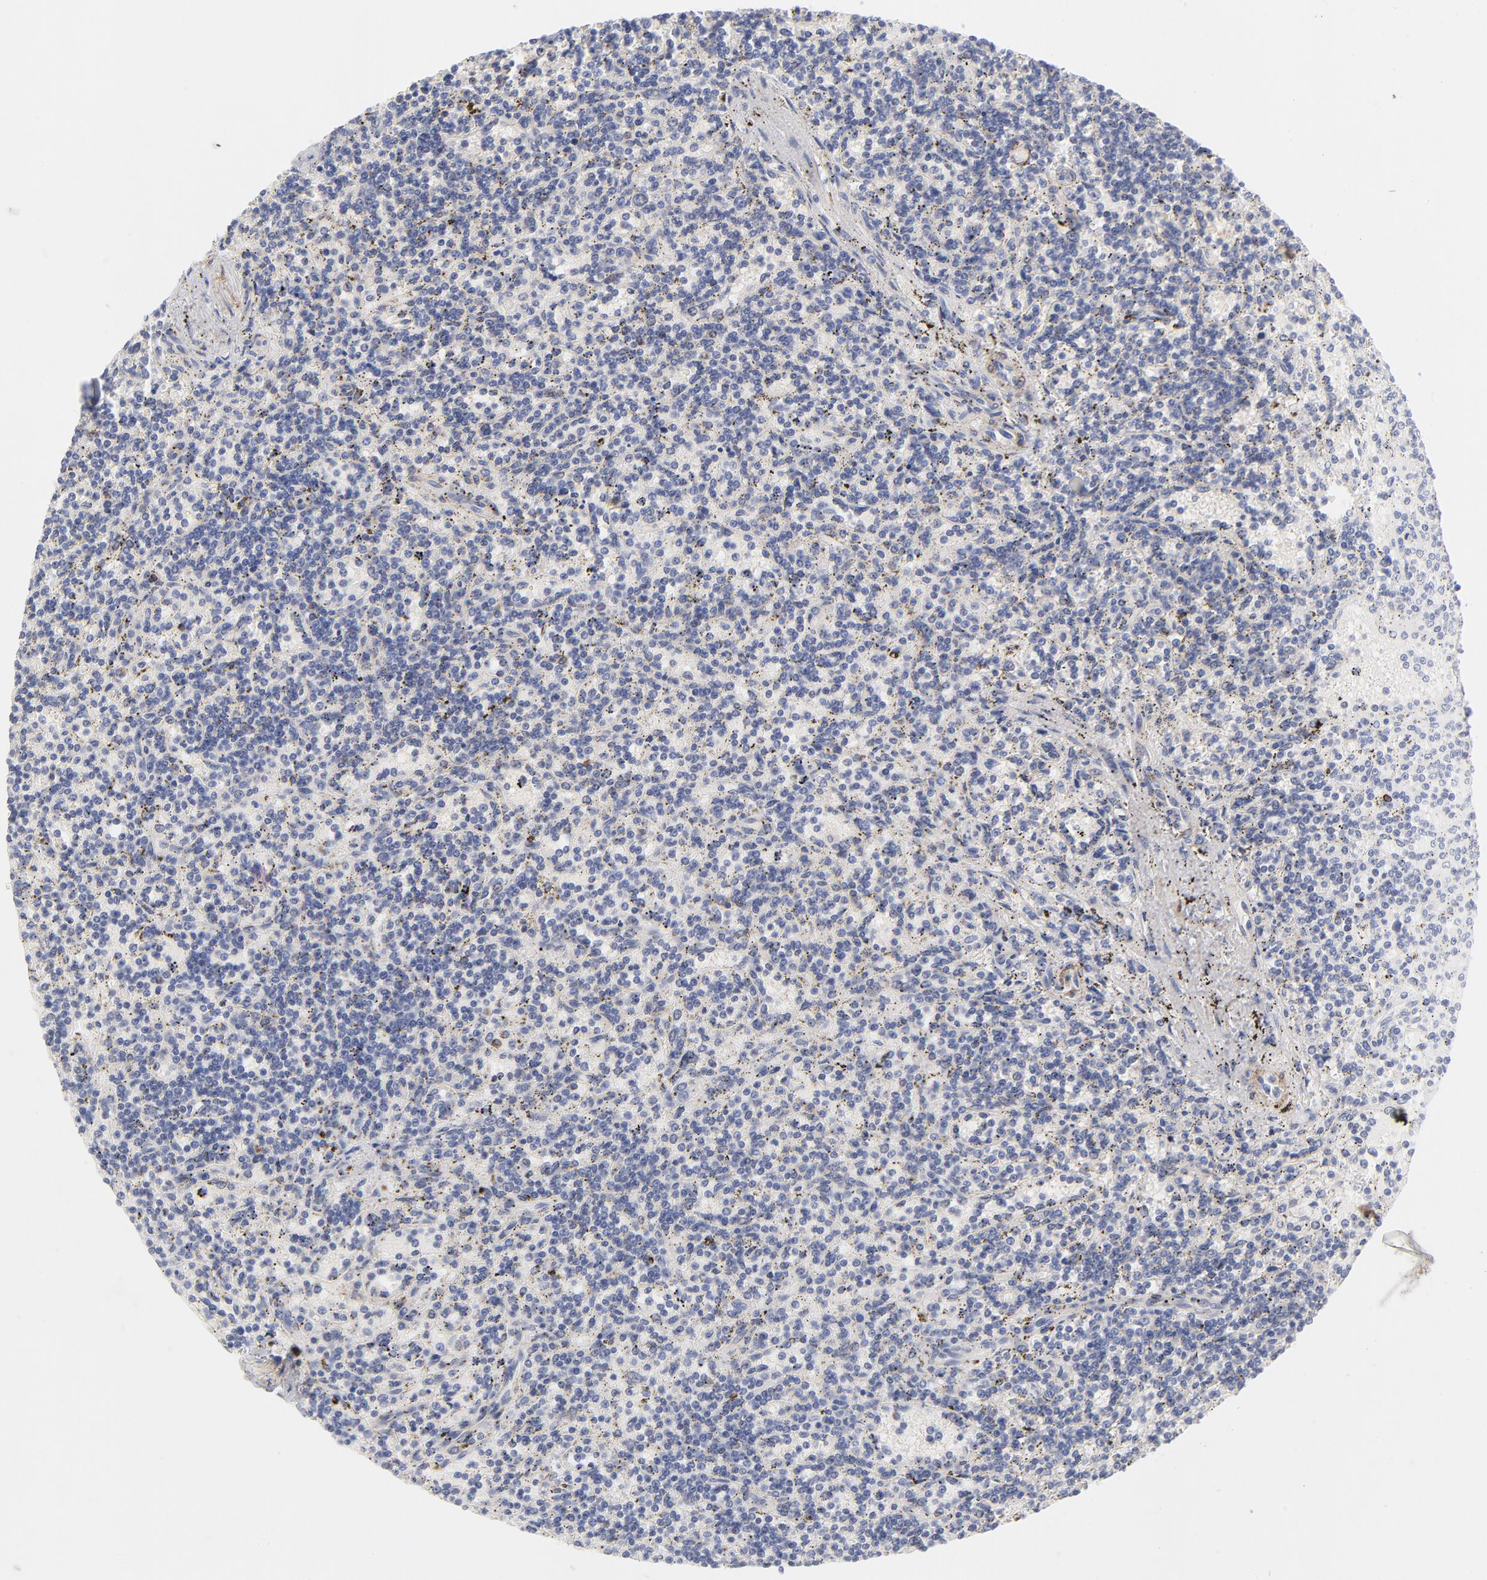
{"staining": {"intensity": "negative", "quantity": "none", "location": "none"}, "tissue": "lymphoma", "cell_type": "Tumor cells", "image_type": "cancer", "snomed": [{"axis": "morphology", "description": "Malignant lymphoma, non-Hodgkin's type, Low grade"}, {"axis": "topography", "description": "Spleen"}], "caption": "Human lymphoma stained for a protein using immunohistochemistry reveals no expression in tumor cells.", "gene": "MID1", "patient": {"sex": "male", "age": 73}}